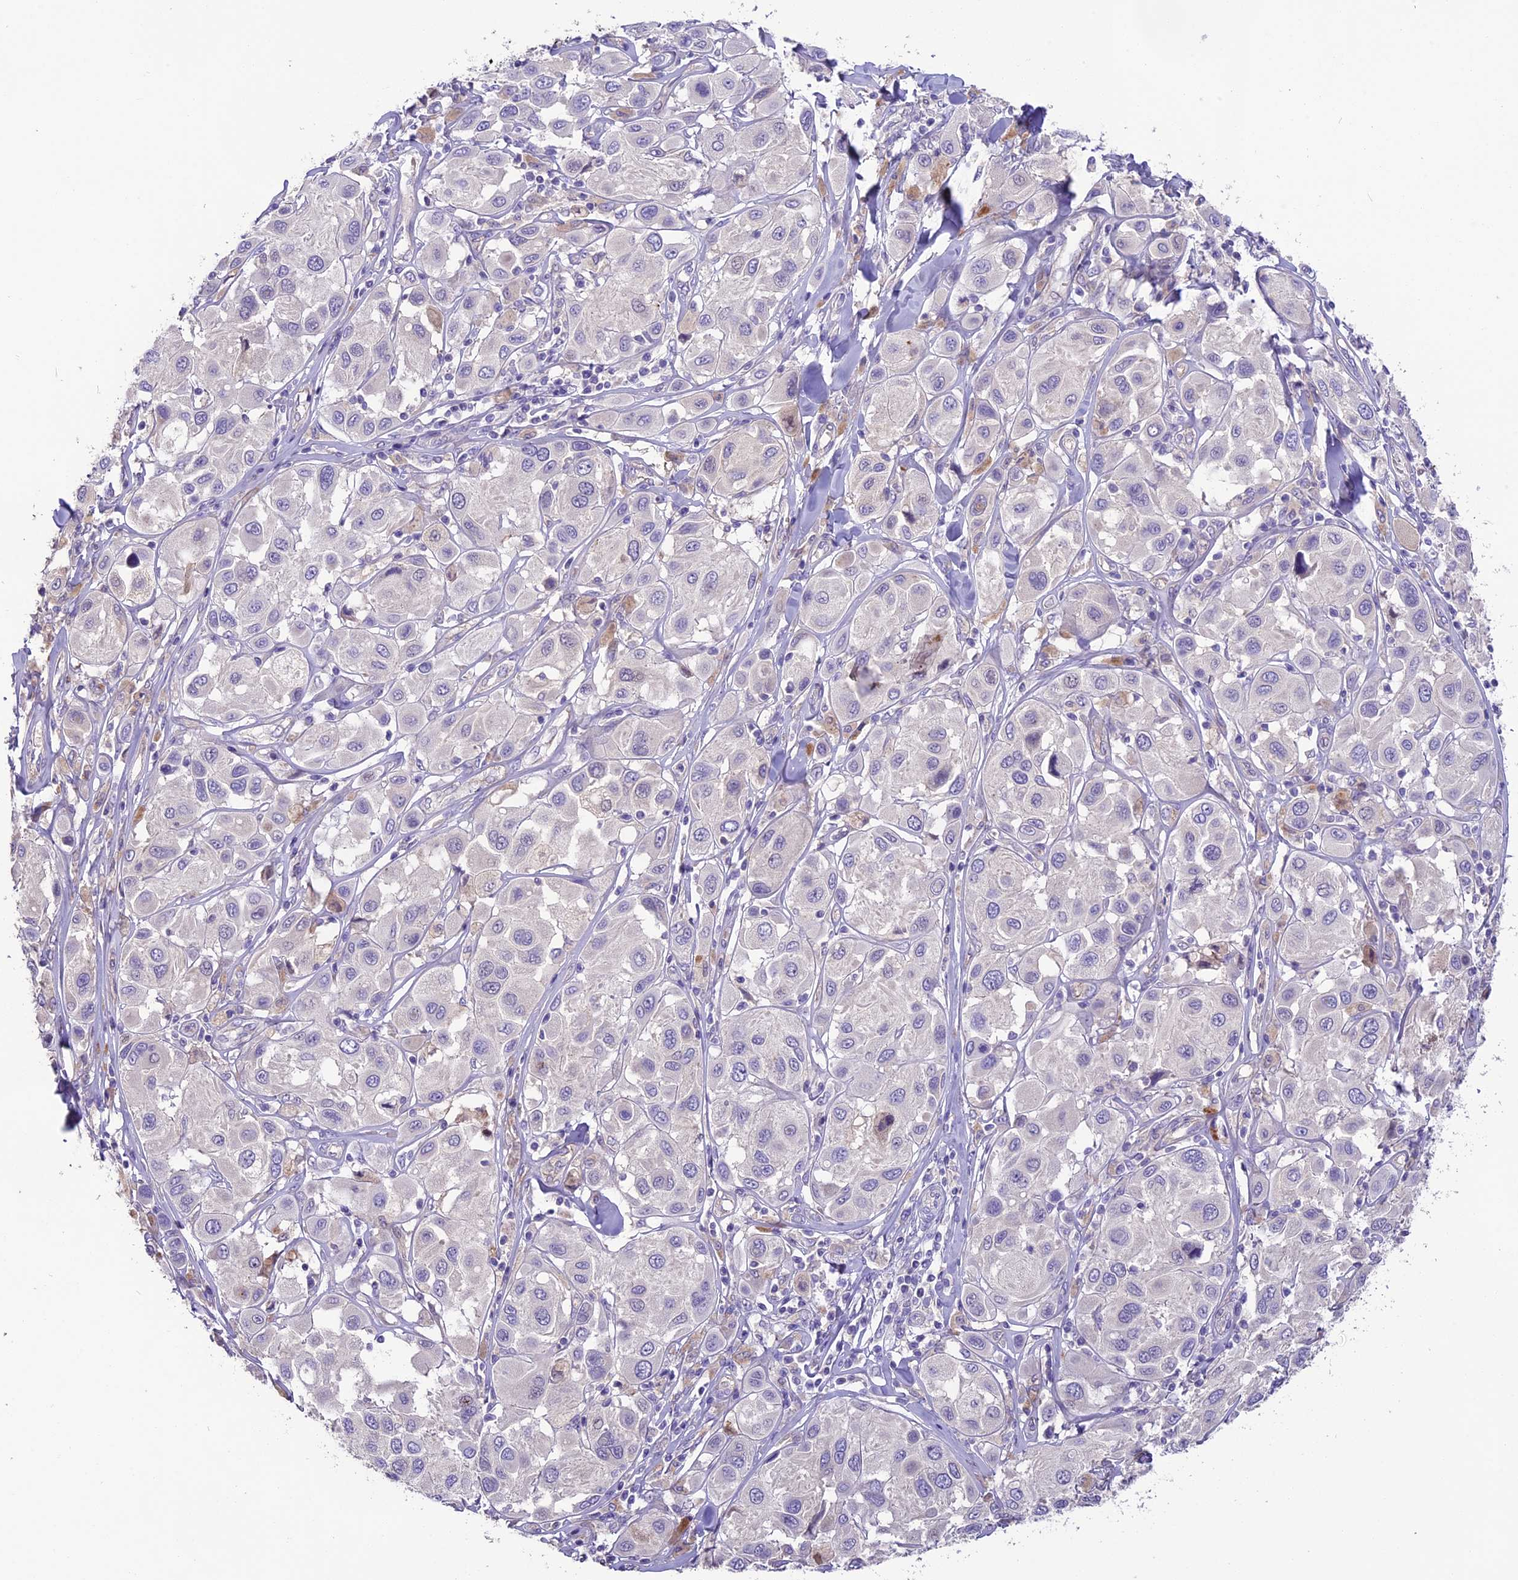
{"staining": {"intensity": "negative", "quantity": "none", "location": "none"}, "tissue": "melanoma", "cell_type": "Tumor cells", "image_type": "cancer", "snomed": [{"axis": "morphology", "description": "Malignant melanoma, Metastatic site"}, {"axis": "topography", "description": "Skin"}], "caption": "Histopathology image shows no protein staining in tumor cells of malignant melanoma (metastatic site) tissue.", "gene": "CD99L2", "patient": {"sex": "male", "age": 41}}